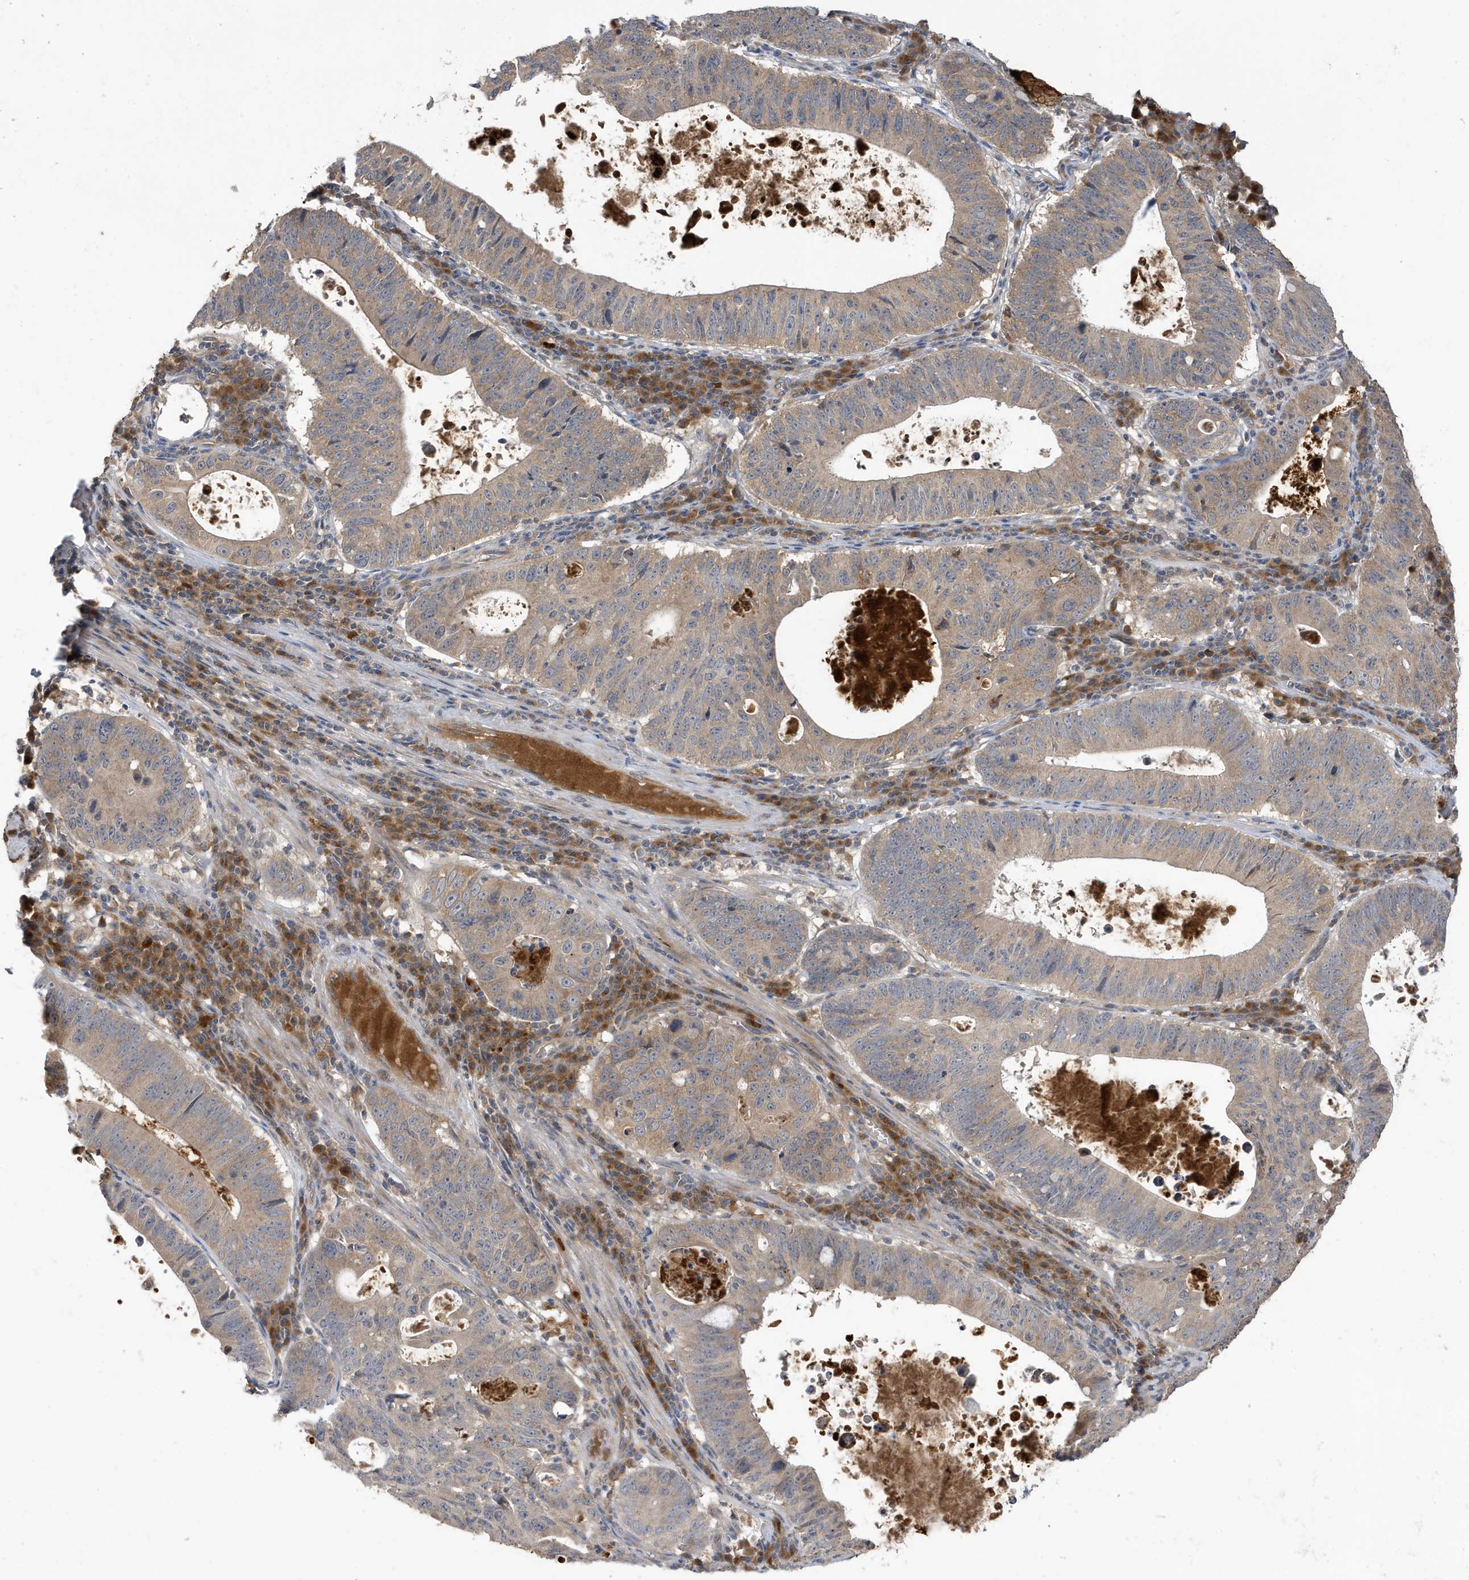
{"staining": {"intensity": "weak", "quantity": "<25%", "location": "cytoplasmic/membranous"}, "tissue": "stomach cancer", "cell_type": "Tumor cells", "image_type": "cancer", "snomed": [{"axis": "morphology", "description": "Adenocarcinoma, NOS"}, {"axis": "topography", "description": "Stomach"}], "caption": "Immunohistochemistry (IHC) photomicrograph of stomach cancer stained for a protein (brown), which exhibits no expression in tumor cells.", "gene": "LAPTM4A", "patient": {"sex": "male", "age": 59}}